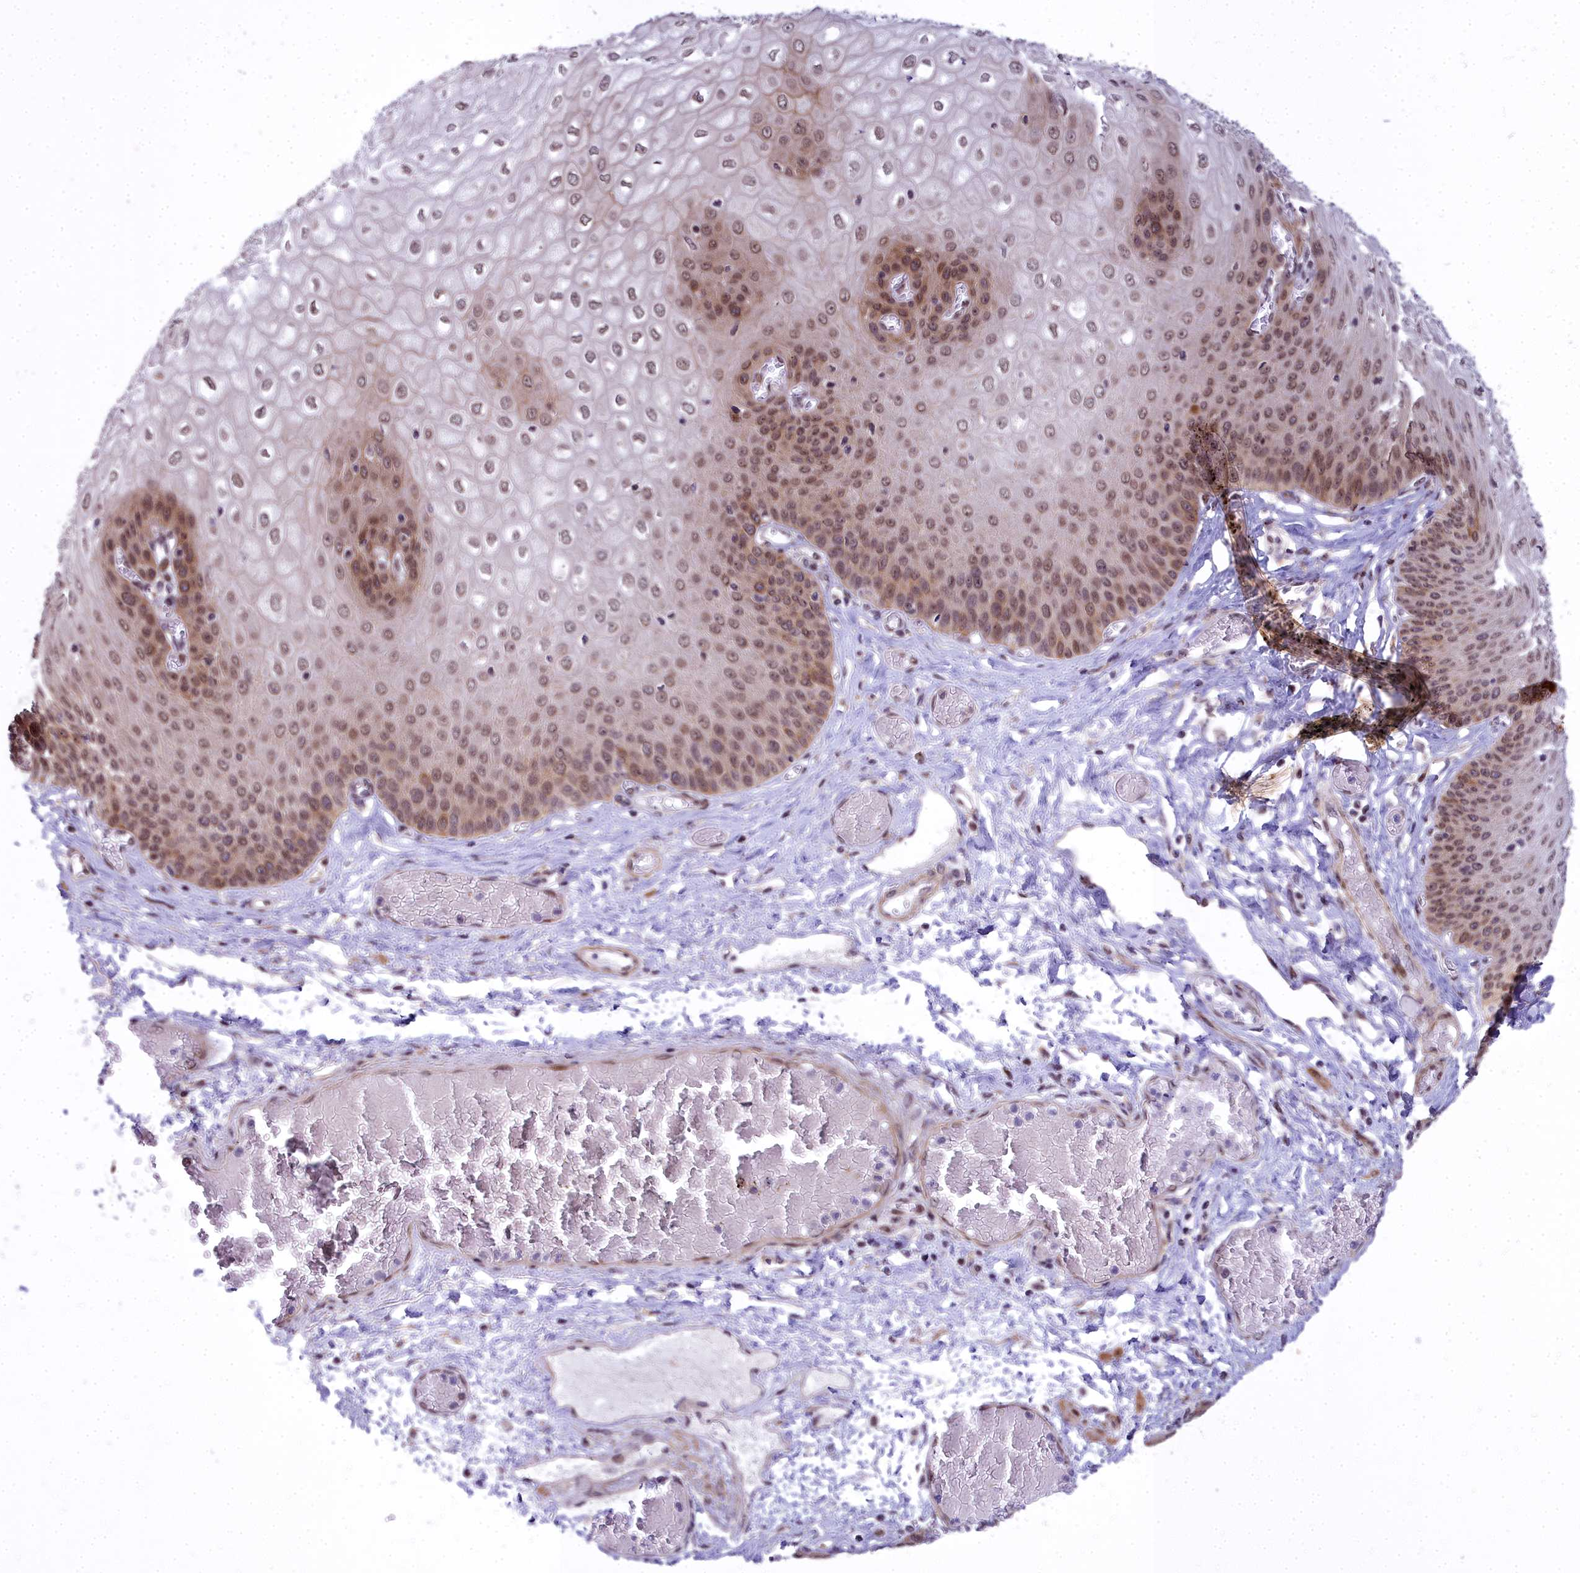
{"staining": {"intensity": "moderate", "quantity": ">75%", "location": "cytoplasmic/membranous,nuclear"}, "tissue": "esophagus", "cell_type": "Squamous epithelial cells", "image_type": "normal", "snomed": [{"axis": "morphology", "description": "Normal tissue, NOS"}, {"axis": "topography", "description": "Esophagus"}], "caption": "Normal esophagus shows moderate cytoplasmic/membranous,nuclear staining in about >75% of squamous epithelial cells.", "gene": "ABCB8", "patient": {"sex": "male", "age": 60}}